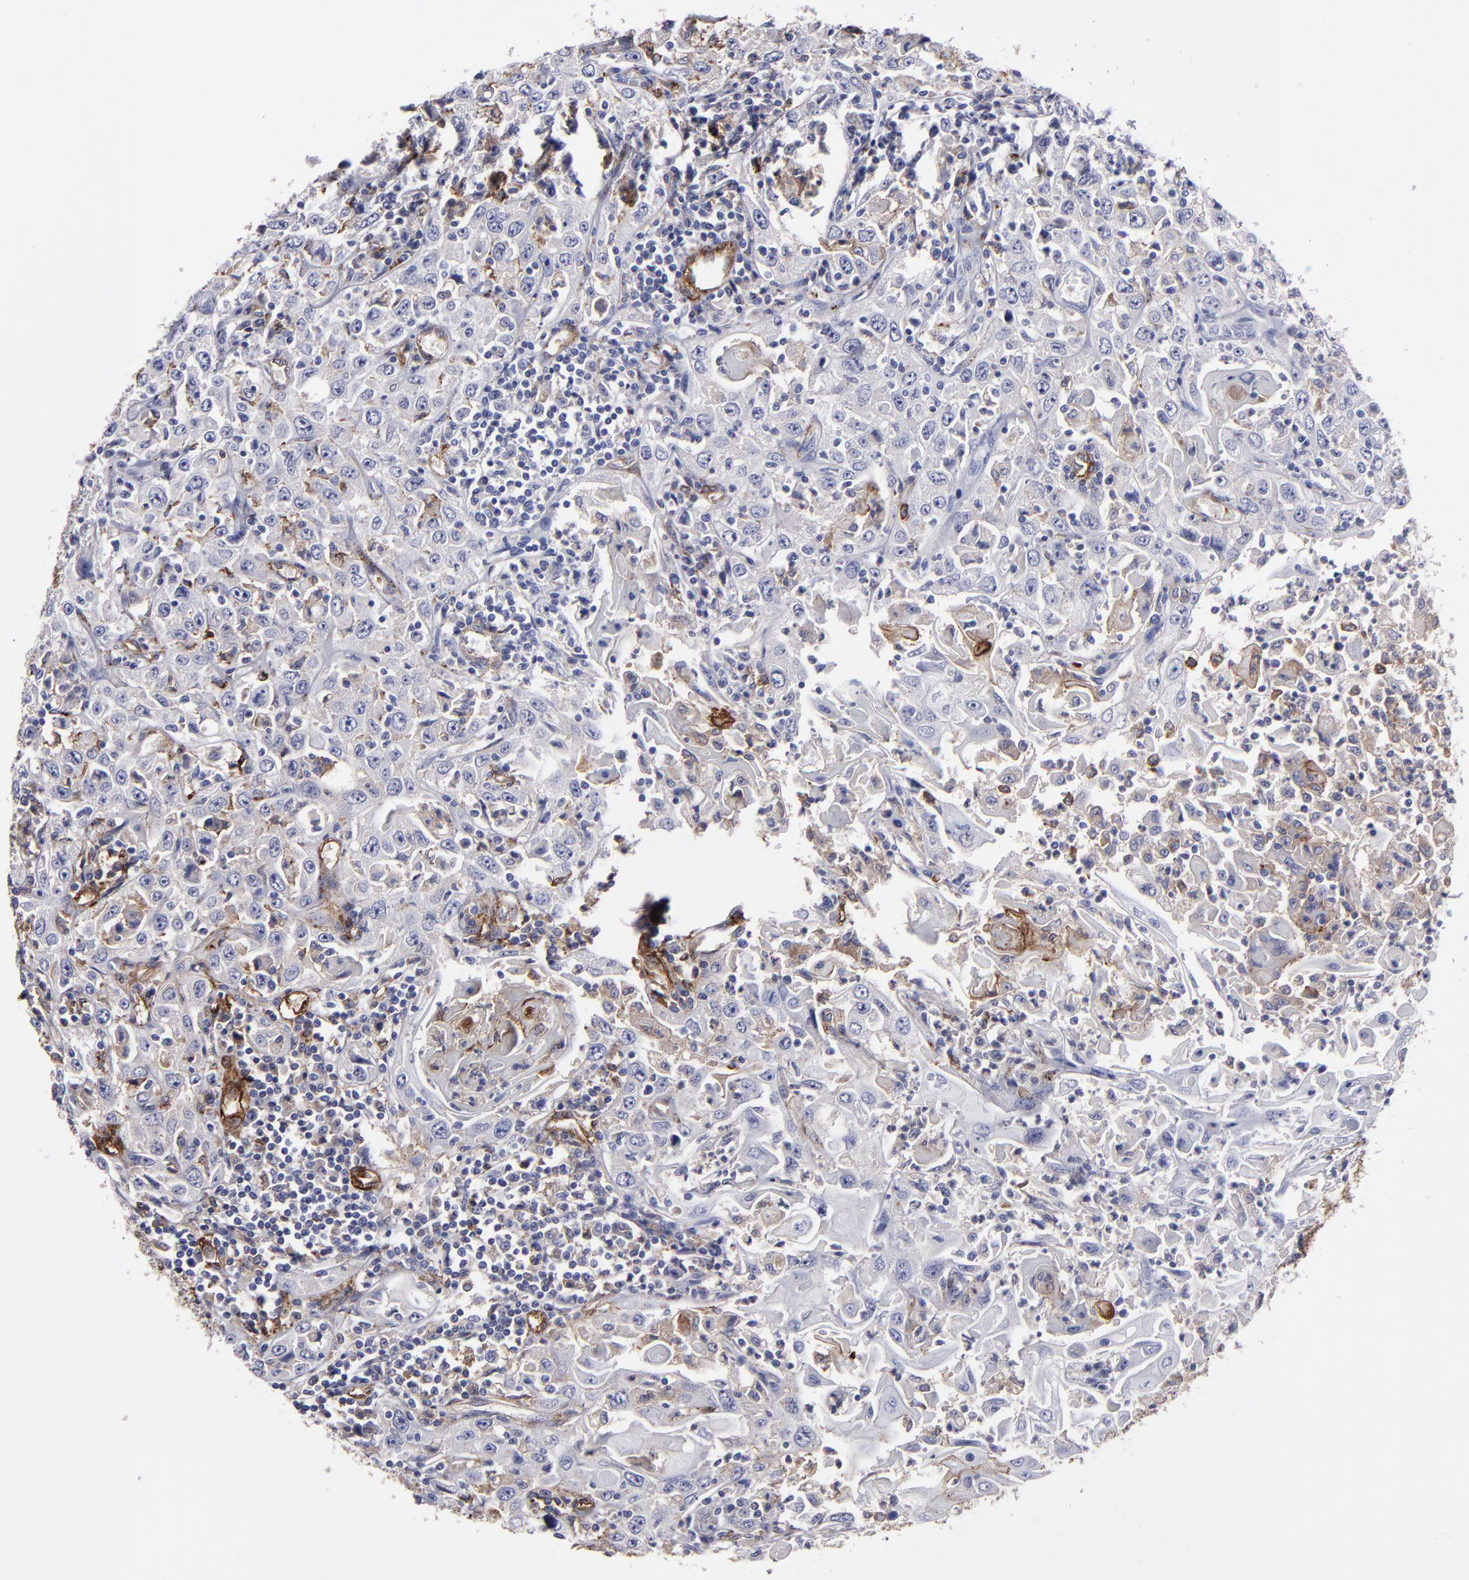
{"staining": {"intensity": "moderate", "quantity": "<25%", "location": "cytoplasmic/membranous"}, "tissue": "head and neck cancer", "cell_type": "Tumor cells", "image_type": "cancer", "snomed": [{"axis": "morphology", "description": "Squamous cell carcinoma, NOS"}, {"axis": "topography", "description": "Oral tissue"}, {"axis": "topography", "description": "Head-Neck"}], "caption": "Head and neck cancer (squamous cell carcinoma) tissue reveals moderate cytoplasmic/membranous expression in approximately <25% of tumor cells", "gene": "CD36", "patient": {"sex": "female", "age": 76}}